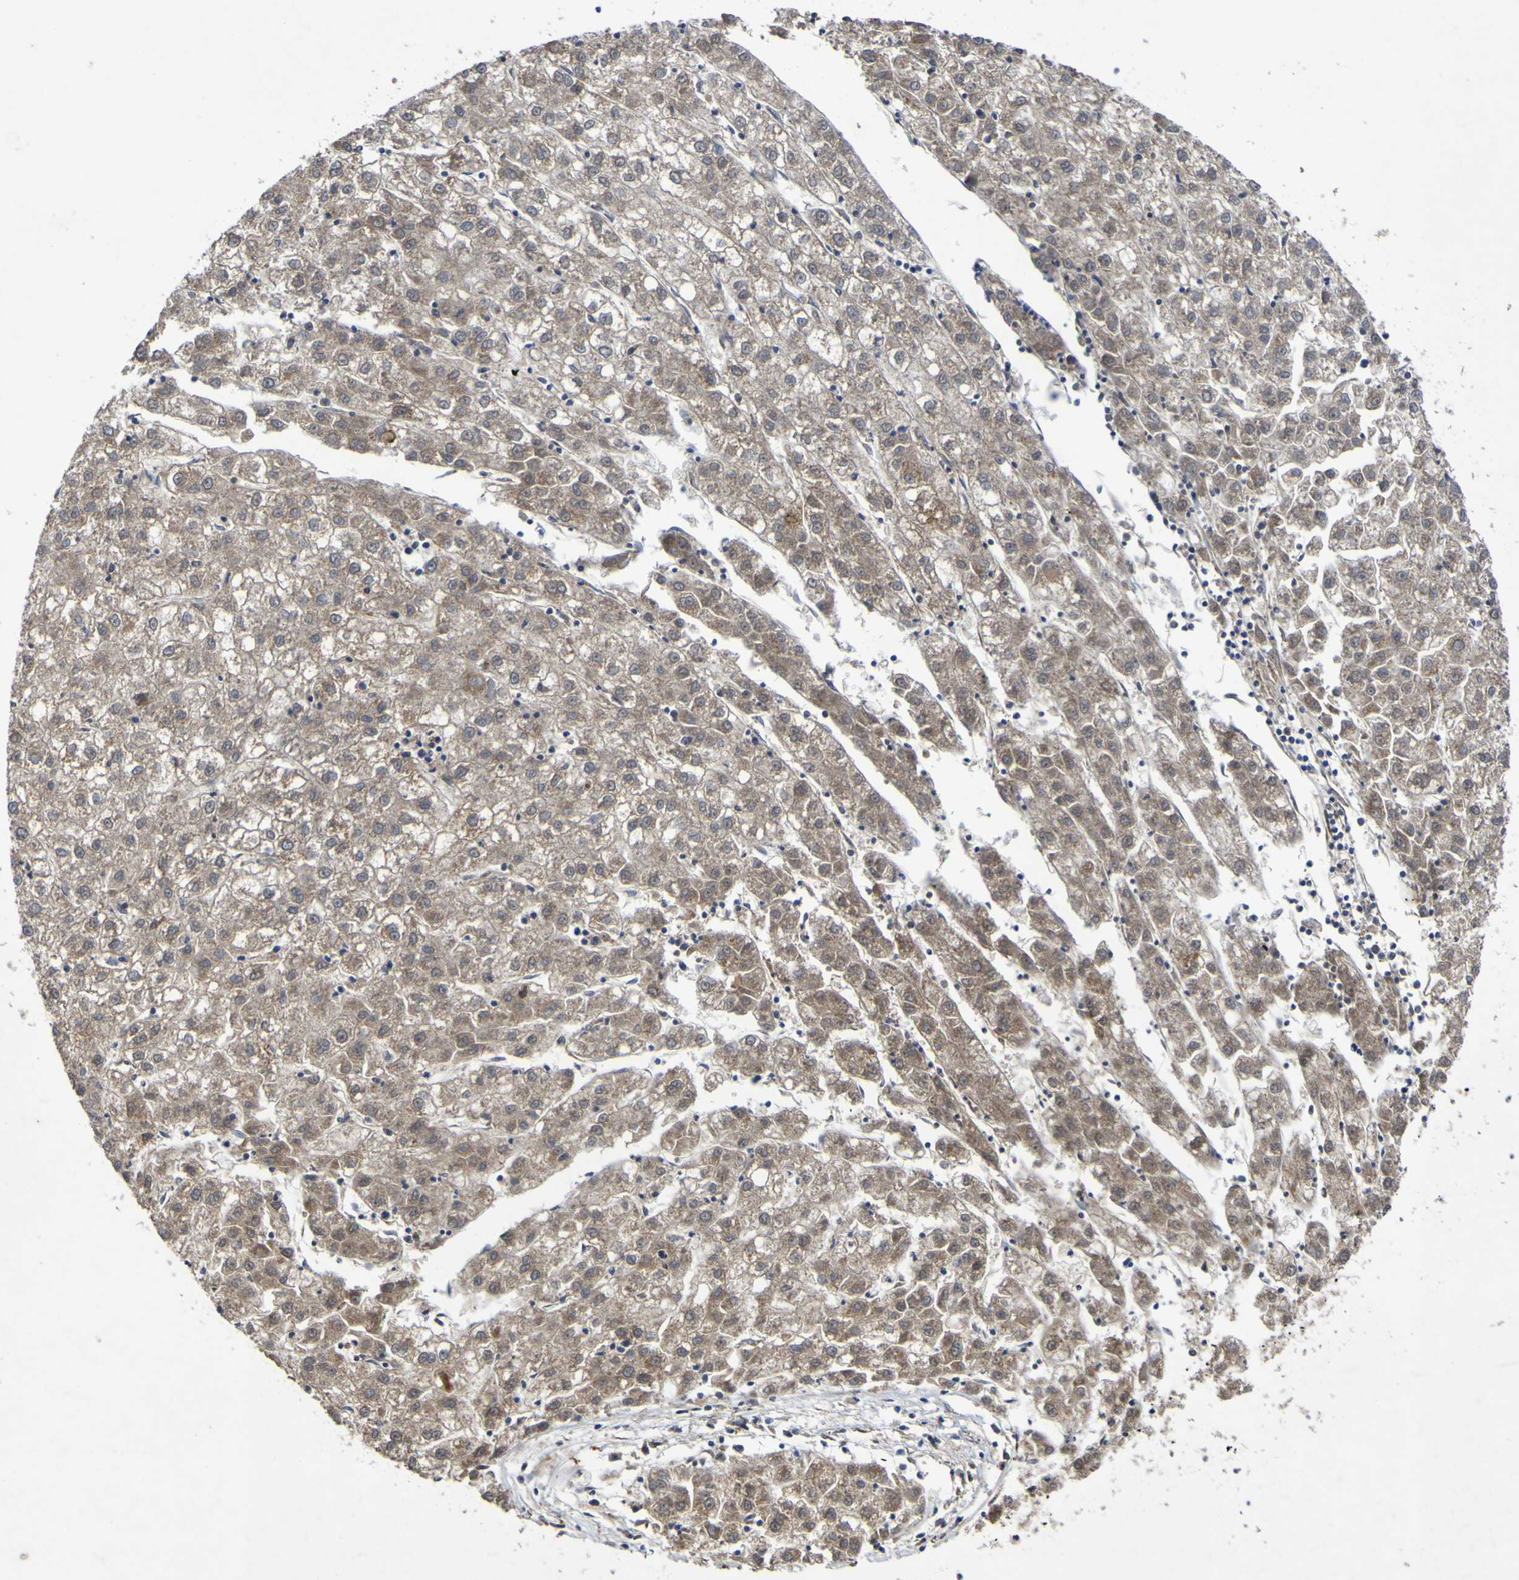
{"staining": {"intensity": "weak", "quantity": ">75%", "location": "cytoplasmic/membranous"}, "tissue": "liver cancer", "cell_type": "Tumor cells", "image_type": "cancer", "snomed": [{"axis": "morphology", "description": "Carcinoma, Hepatocellular, NOS"}, {"axis": "topography", "description": "Liver"}], "caption": "Tumor cells display low levels of weak cytoplasmic/membranous expression in approximately >75% of cells in human hepatocellular carcinoma (liver).", "gene": "IRAK2", "patient": {"sex": "male", "age": 72}}